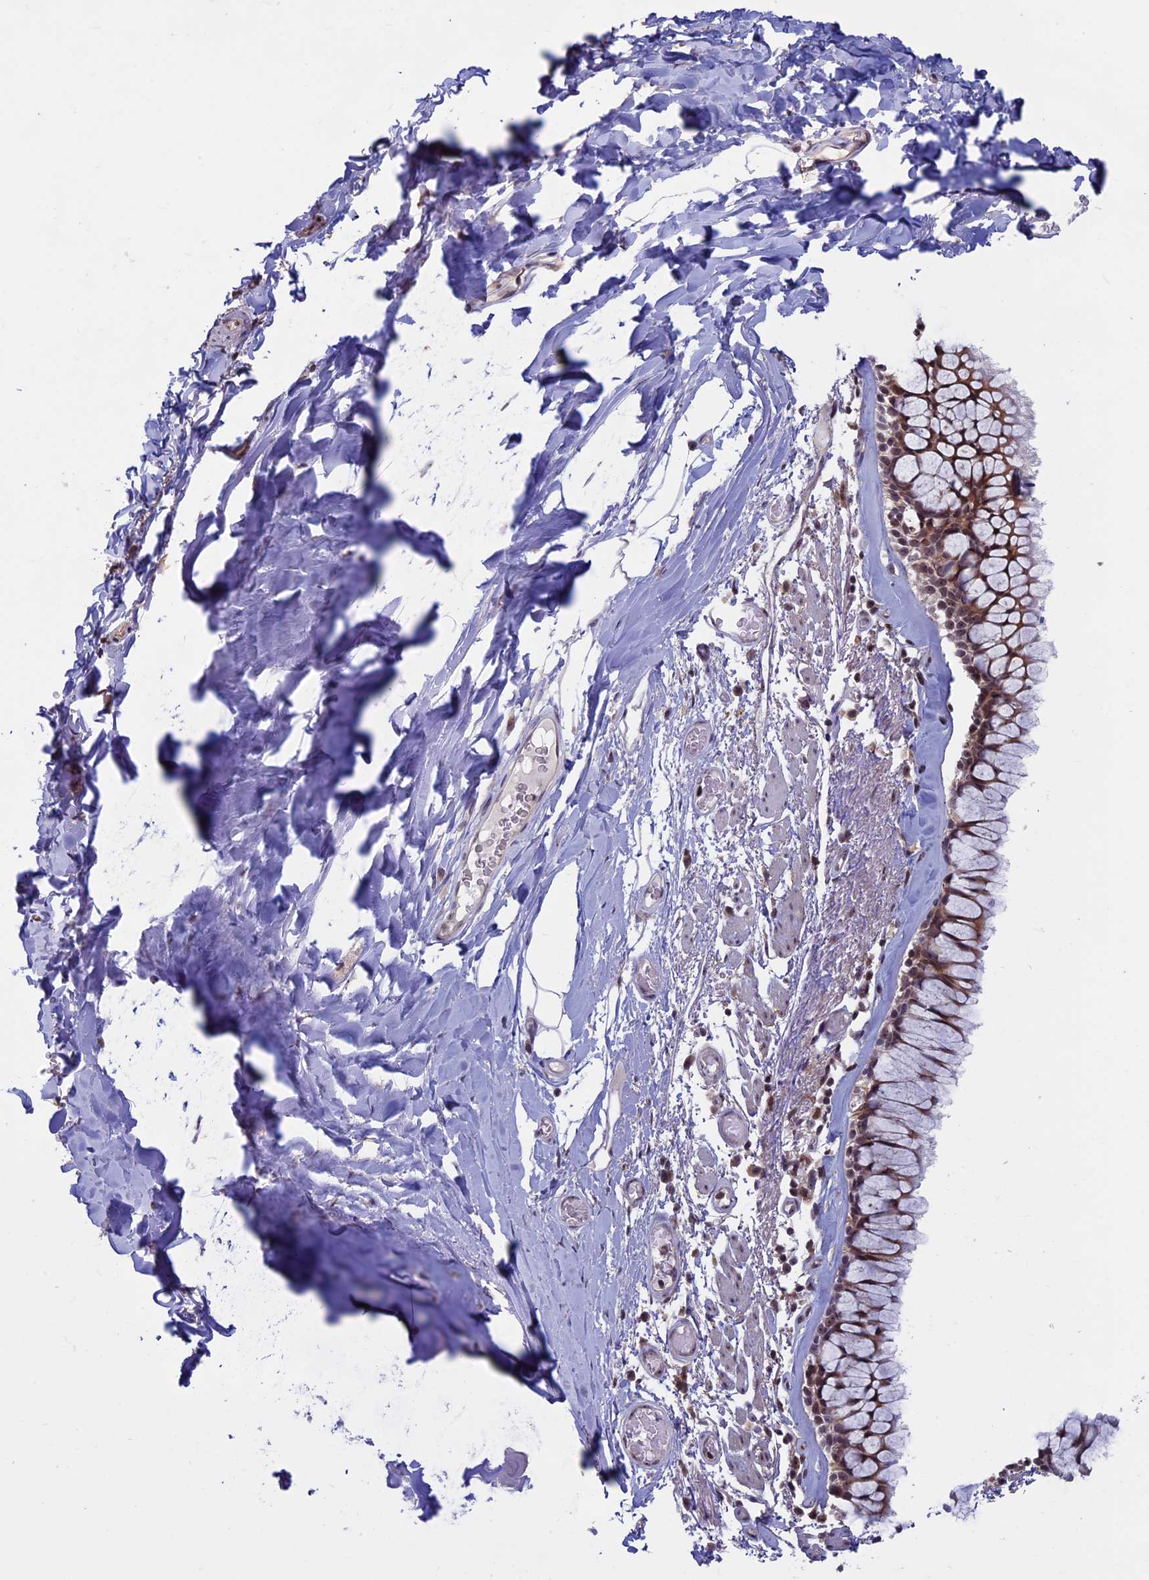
{"staining": {"intensity": "moderate", "quantity": ">75%", "location": "cytoplasmic/membranous,nuclear"}, "tissue": "bronchus", "cell_type": "Respiratory epithelial cells", "image_type": "normal", "snomed": [{"axis": "morphology", "description": "Normal tissue, NOS"}, {"axis": "topography", "description": "Bronchus"}], "caption": "Immunohistochemical staining of benign human bronchus shows moderate cytoplasmic/membranous,nuclear protein expression in approximately >75% of respiratory epithelial cells. Using DAB (3,3'-diaminobenzidine) (brown) and hematoxylin (blue) stains, captured at high magnification using brightfield microscopy.", "gene": "SPIRE1", "patient": {"sex": "male", "age": 65}}